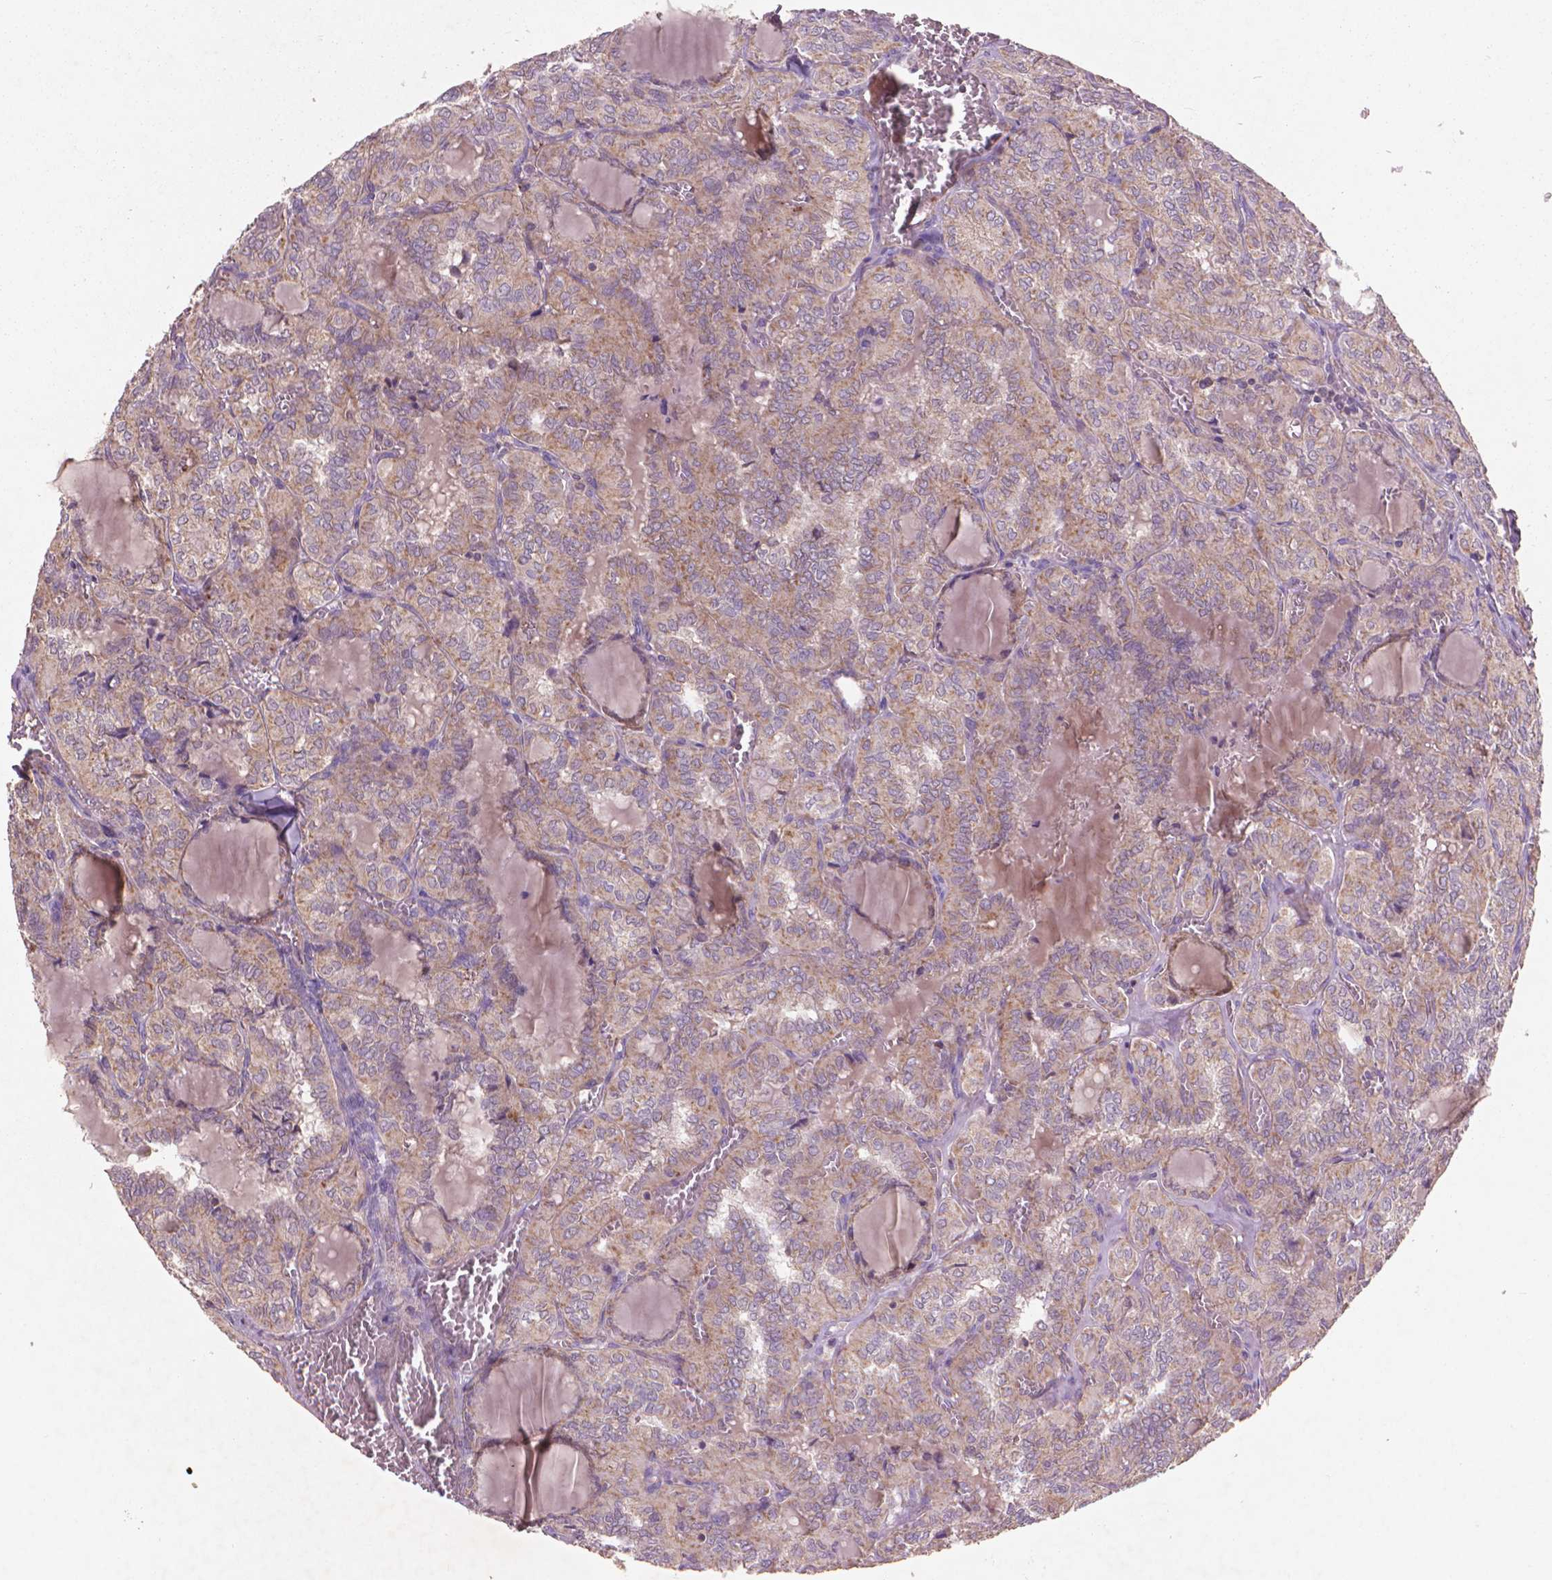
{"staining": {"intensity": "weak", "quantity": ">75%", "location": "cytoplasmic/membranous"}, "tissue": "thyroid cancer", "cell_type": "Tumor cells", "image_type": "cancer", "snomed": [{"axis": "morphology", "description": "Papillary adenocarcinoma, NOS"}, {"axis": "topography", "description": "Thyroid gland"}], "caption": "A brown stain highlights weak cytoplasmic/membranous positivity of a protein in papillary adenocarcinoma (thyroid) tumor cells.", "gene": "NLRX1", "patient": {"sex": "female", "age": 41}}